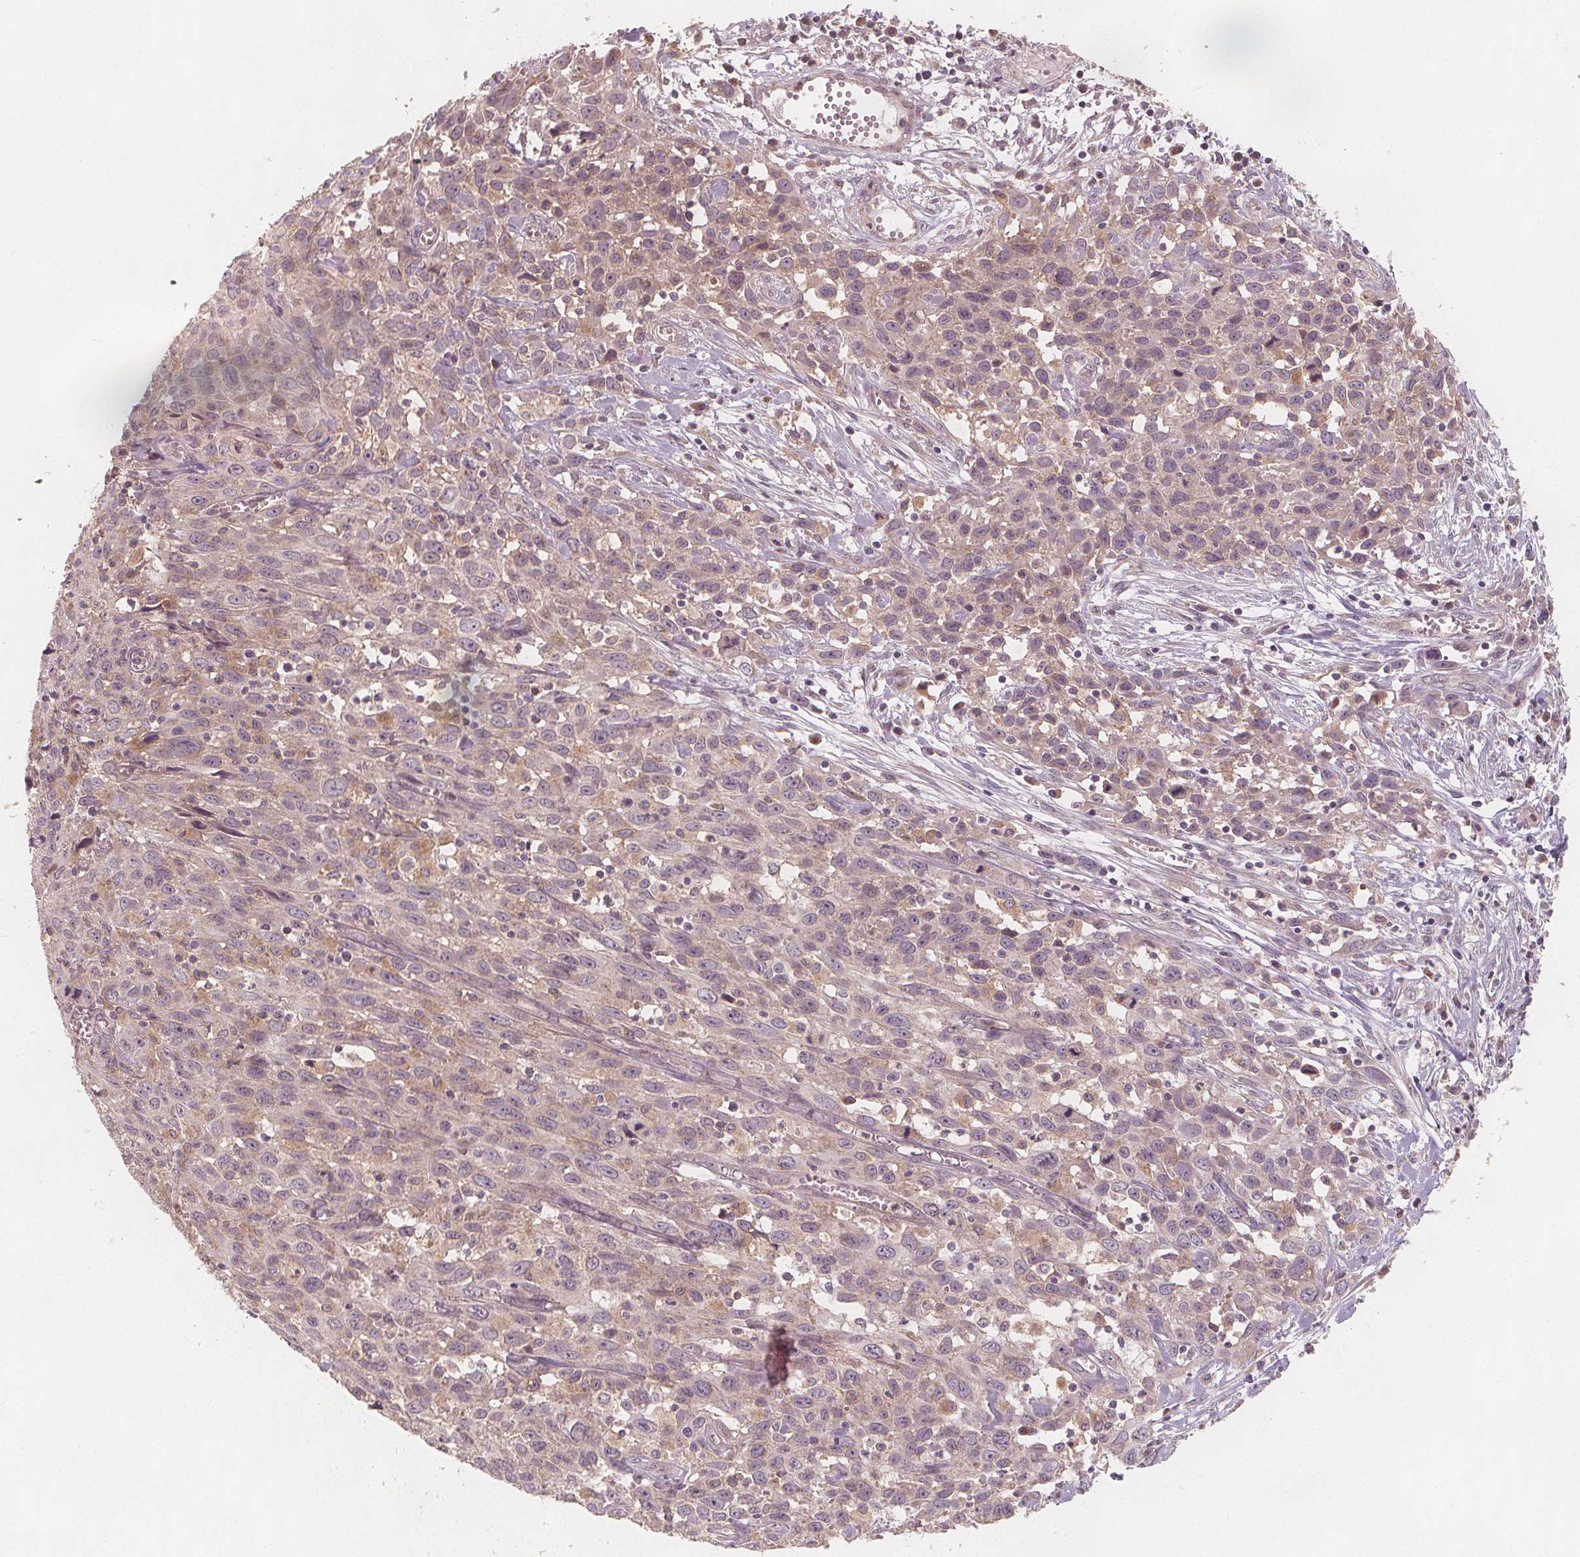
{"staining": {"intensity": "weak", "quantity": "<25%", "location": "cytoplasmic/membranous"}, "tissue": "cervical cancer", "cell_type": "Tumor cells", "image_type": "cancer", "snomed": [{"axis": "morphology", "description": "Squamous cell carcinoma, NOS"}, {"axis": "topography", "description": "Cervix"}], "caption": "Cervical squamous cell carcinoma was stained to show a protein in brown. There is no significant positivity in tumor cells.", "gene": "NCSTN", "patient": {"sex": "female", "age": 38}}